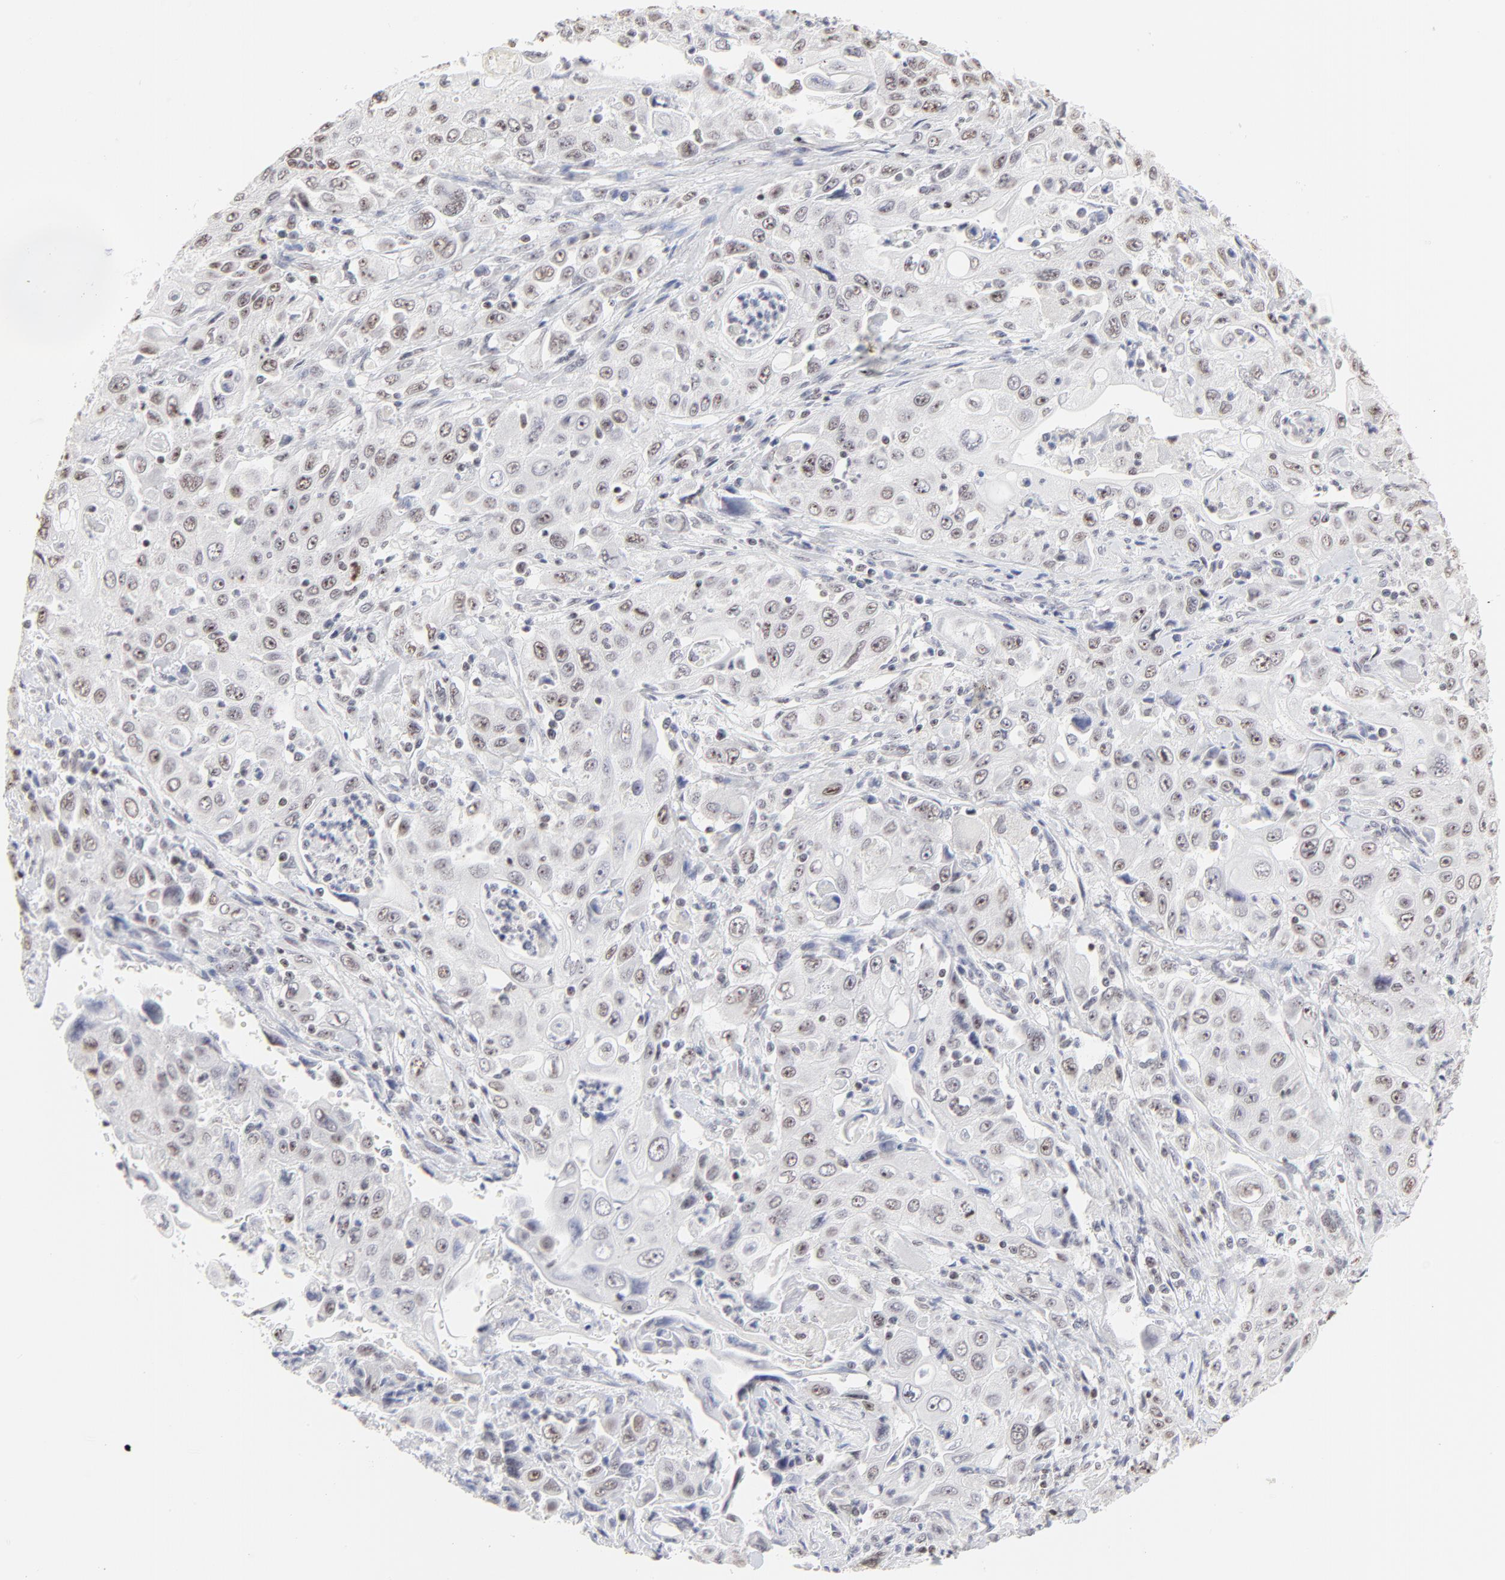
{"staining": {"intensity": "weak", "quantity": "<25%", "location": "nuclear"}, "tissue": "pancreatic cancer", "cell_type": "Tumor cells", "image_type": "cancer", "snomed": [{"axis": "morphology", "description": "Adenocarcinoma, NOS"}, {"axis": "topography", "description": "Pancreas"}], "caption": "This is a photomicrograph of IHC staining of pancreatic cancer (adenocarcinoma), which shows no positivity in tumor cells. (Immunohistochemistry (ihc), brightfield microscopy, high magnification).", "gene": "NFIL3", "patient": {"sex": "male", "age": 70}}